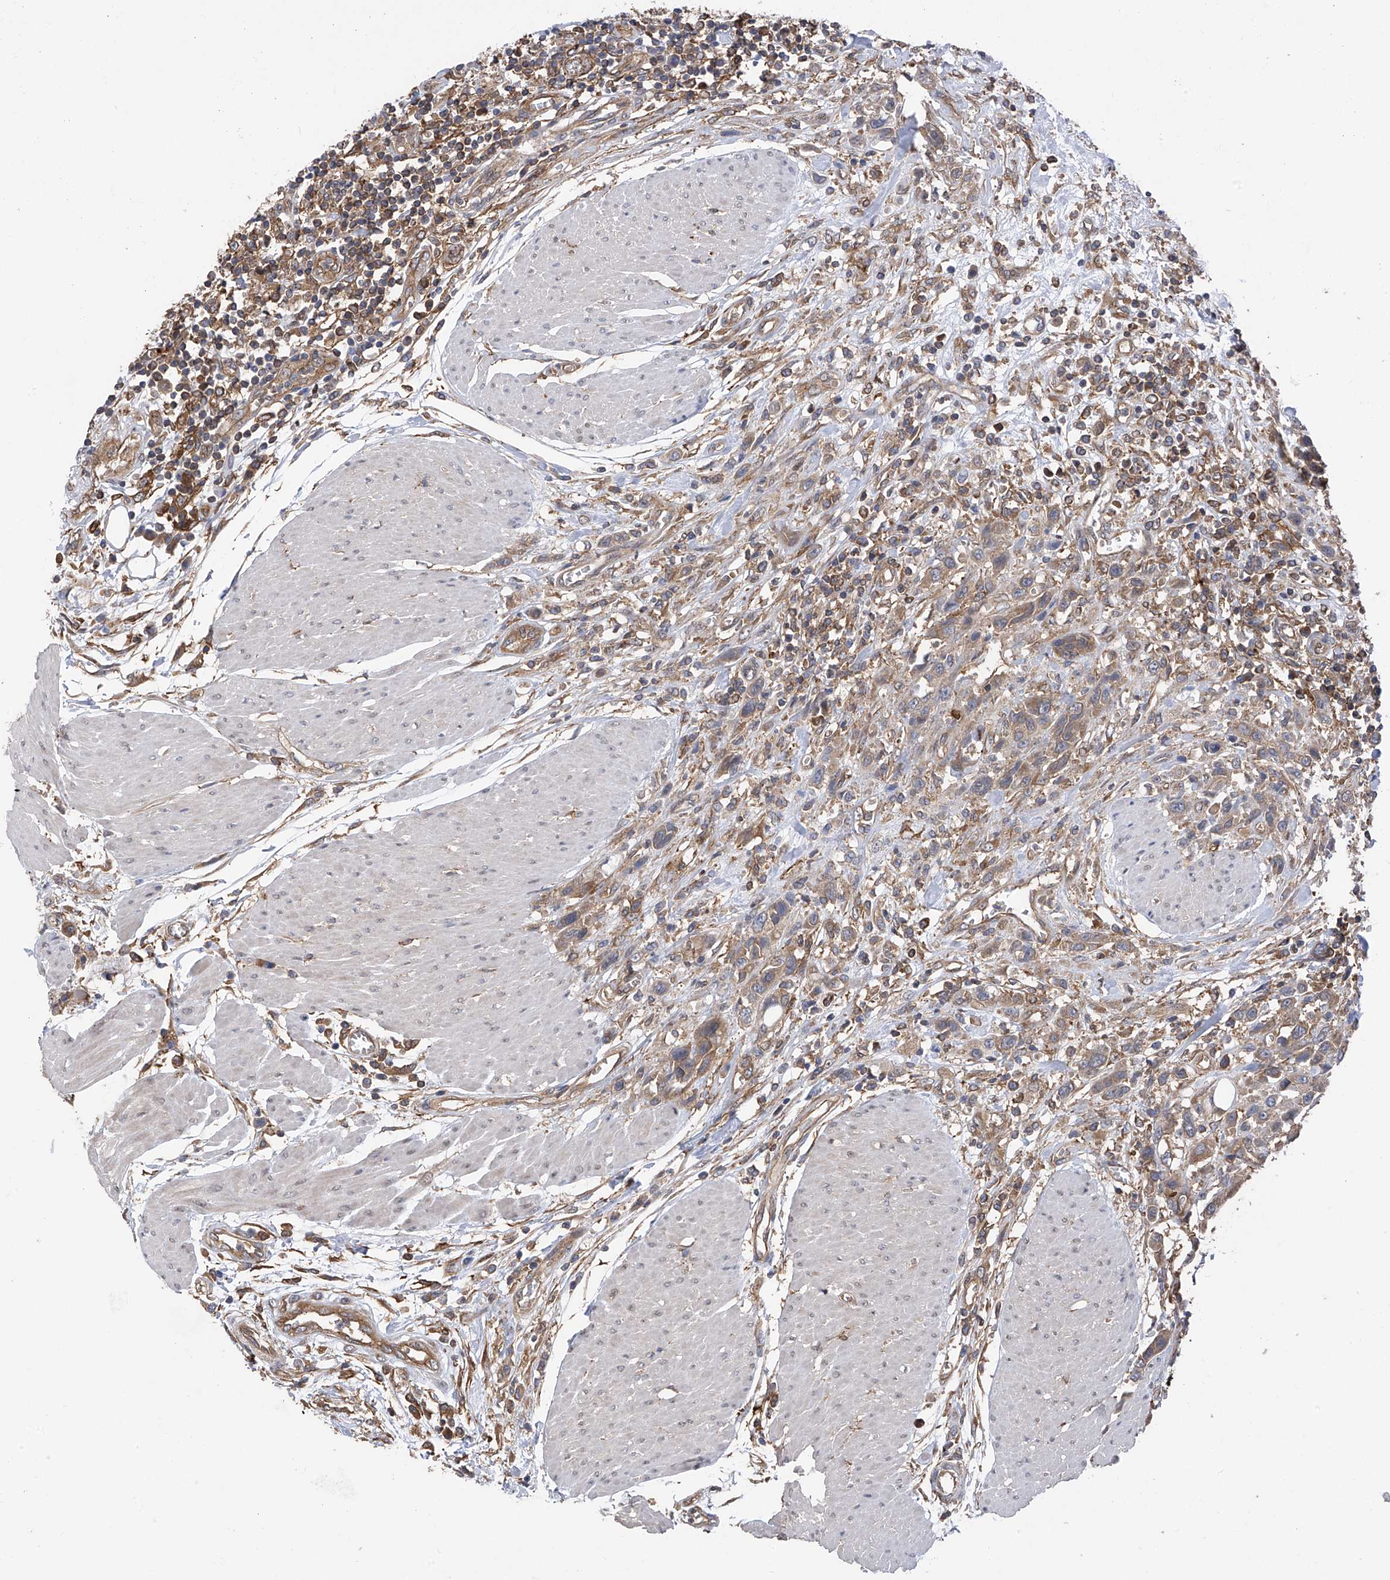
{"staining": {"intensity": "moderate", "quantity": "25%-75%", "location": "cytoplasmic/membranous"}, "tissue": "urothelial cancer", "cell_type": "Tumor cells", "image_type": "cancer", "snomed": [{"axis": "morphology", "description": "Urothelial carcinoma, High grade"}, {"axis": "topography", "description": "Urinary bladder"}], "caption": "Urothelial cancer stained with a protein marker shows moderate staining in tumor cells.", "gene": "CHPF", "patient": {"sex": "male", "age": 50}}